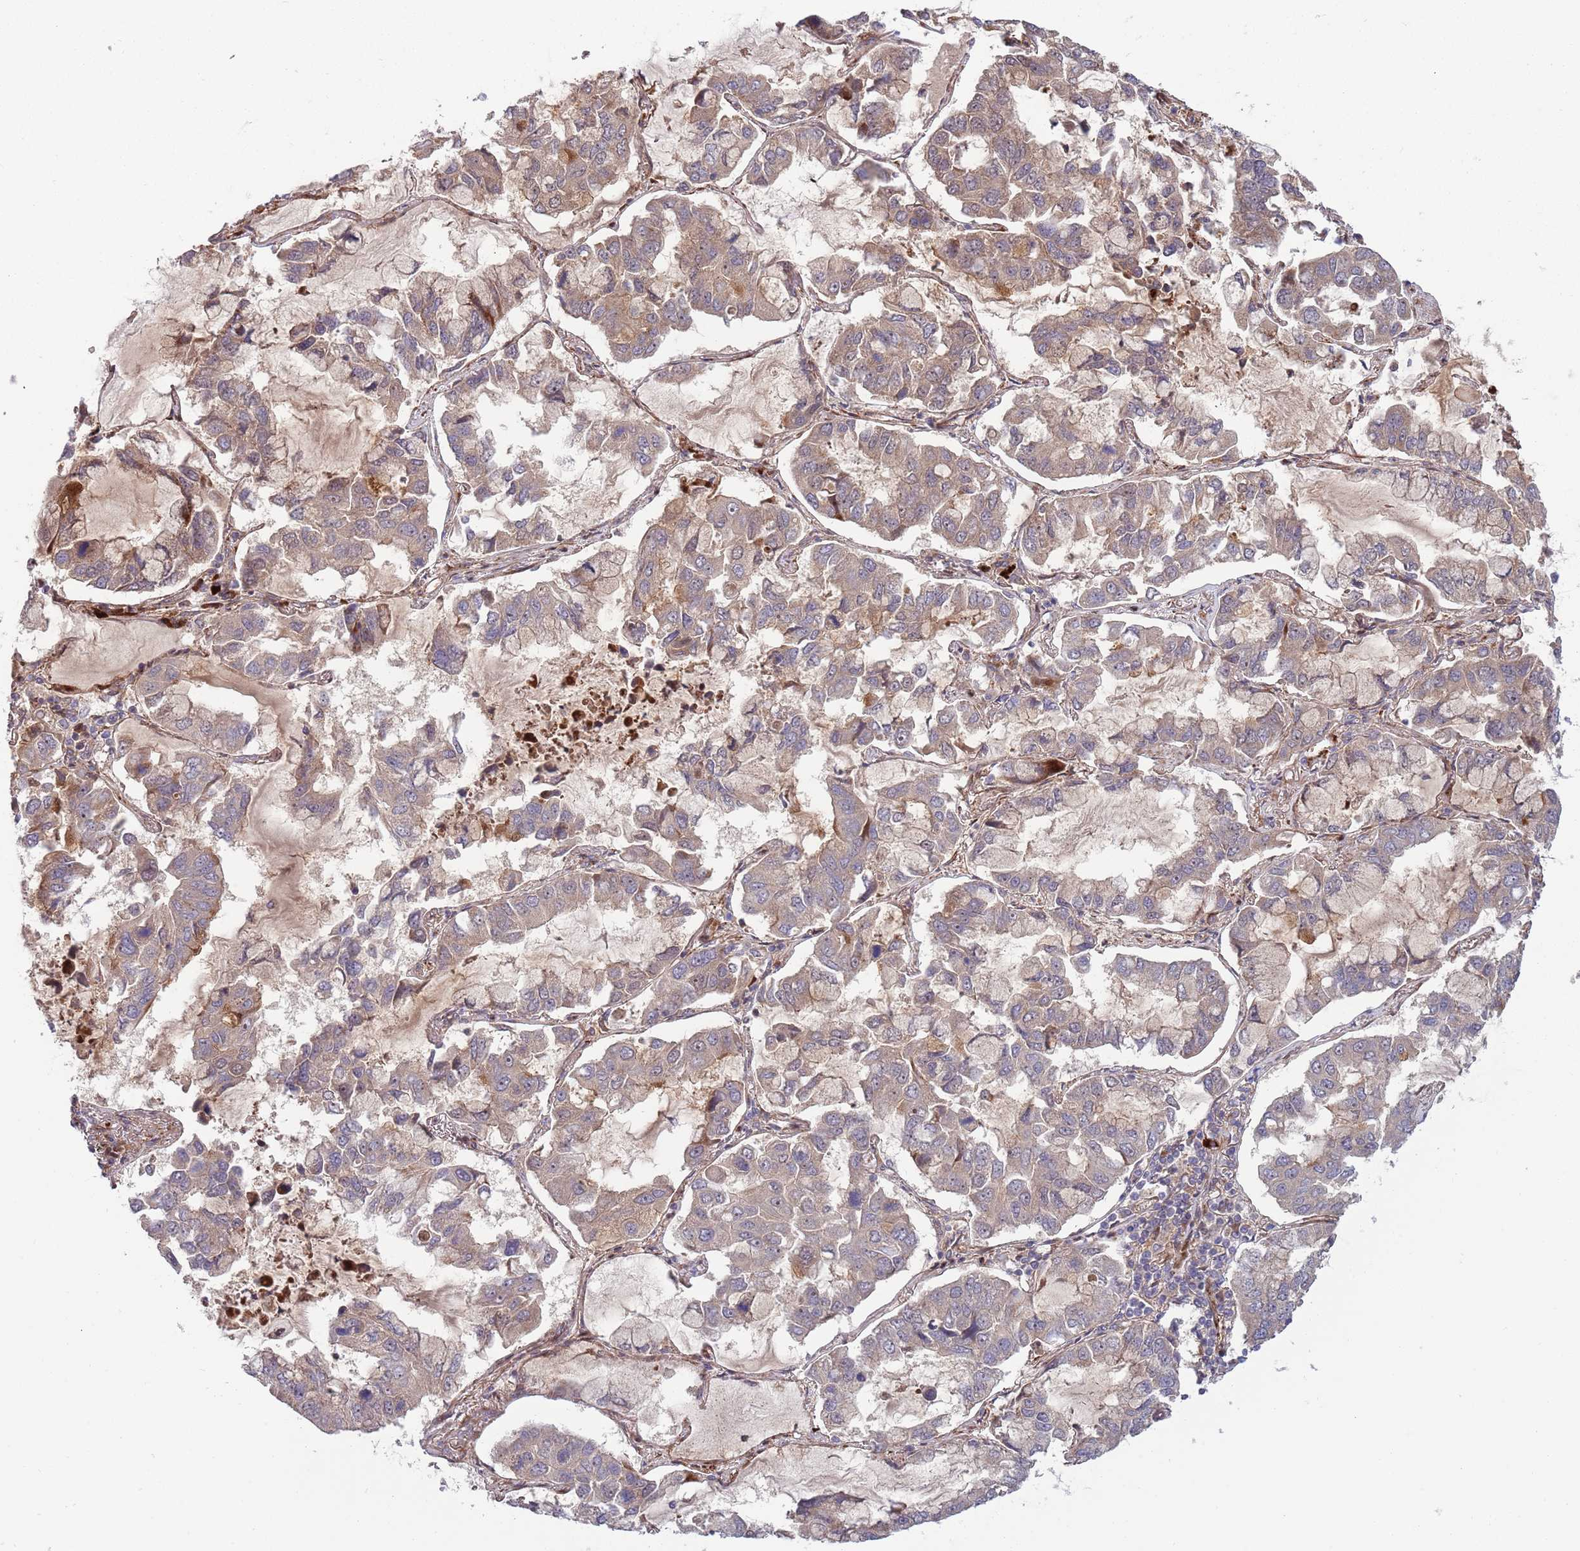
{"staining": {"intensity": "moderate", "quantity": "25%-75%", "location": "cytoplasmic/membranous"}, "tissue": "lung cancer", "cell_type": "Tumor cells", "image_type": "cancer", "snomed": [{"axis": "morphology", "description": "Adenocarcinoma, NOS"}, {"axis": "topography", "description": "Lung"}], "caption": "Approximately 25%-75% of tumor cells in adenocarcinoma (lung) demonstrate moderate cytoplasmic/membranous protein staining as visualized by brown immunohistochemical staining.", "gene": "NT5DC4", "patient": {"sex": "male", "age": 64}}